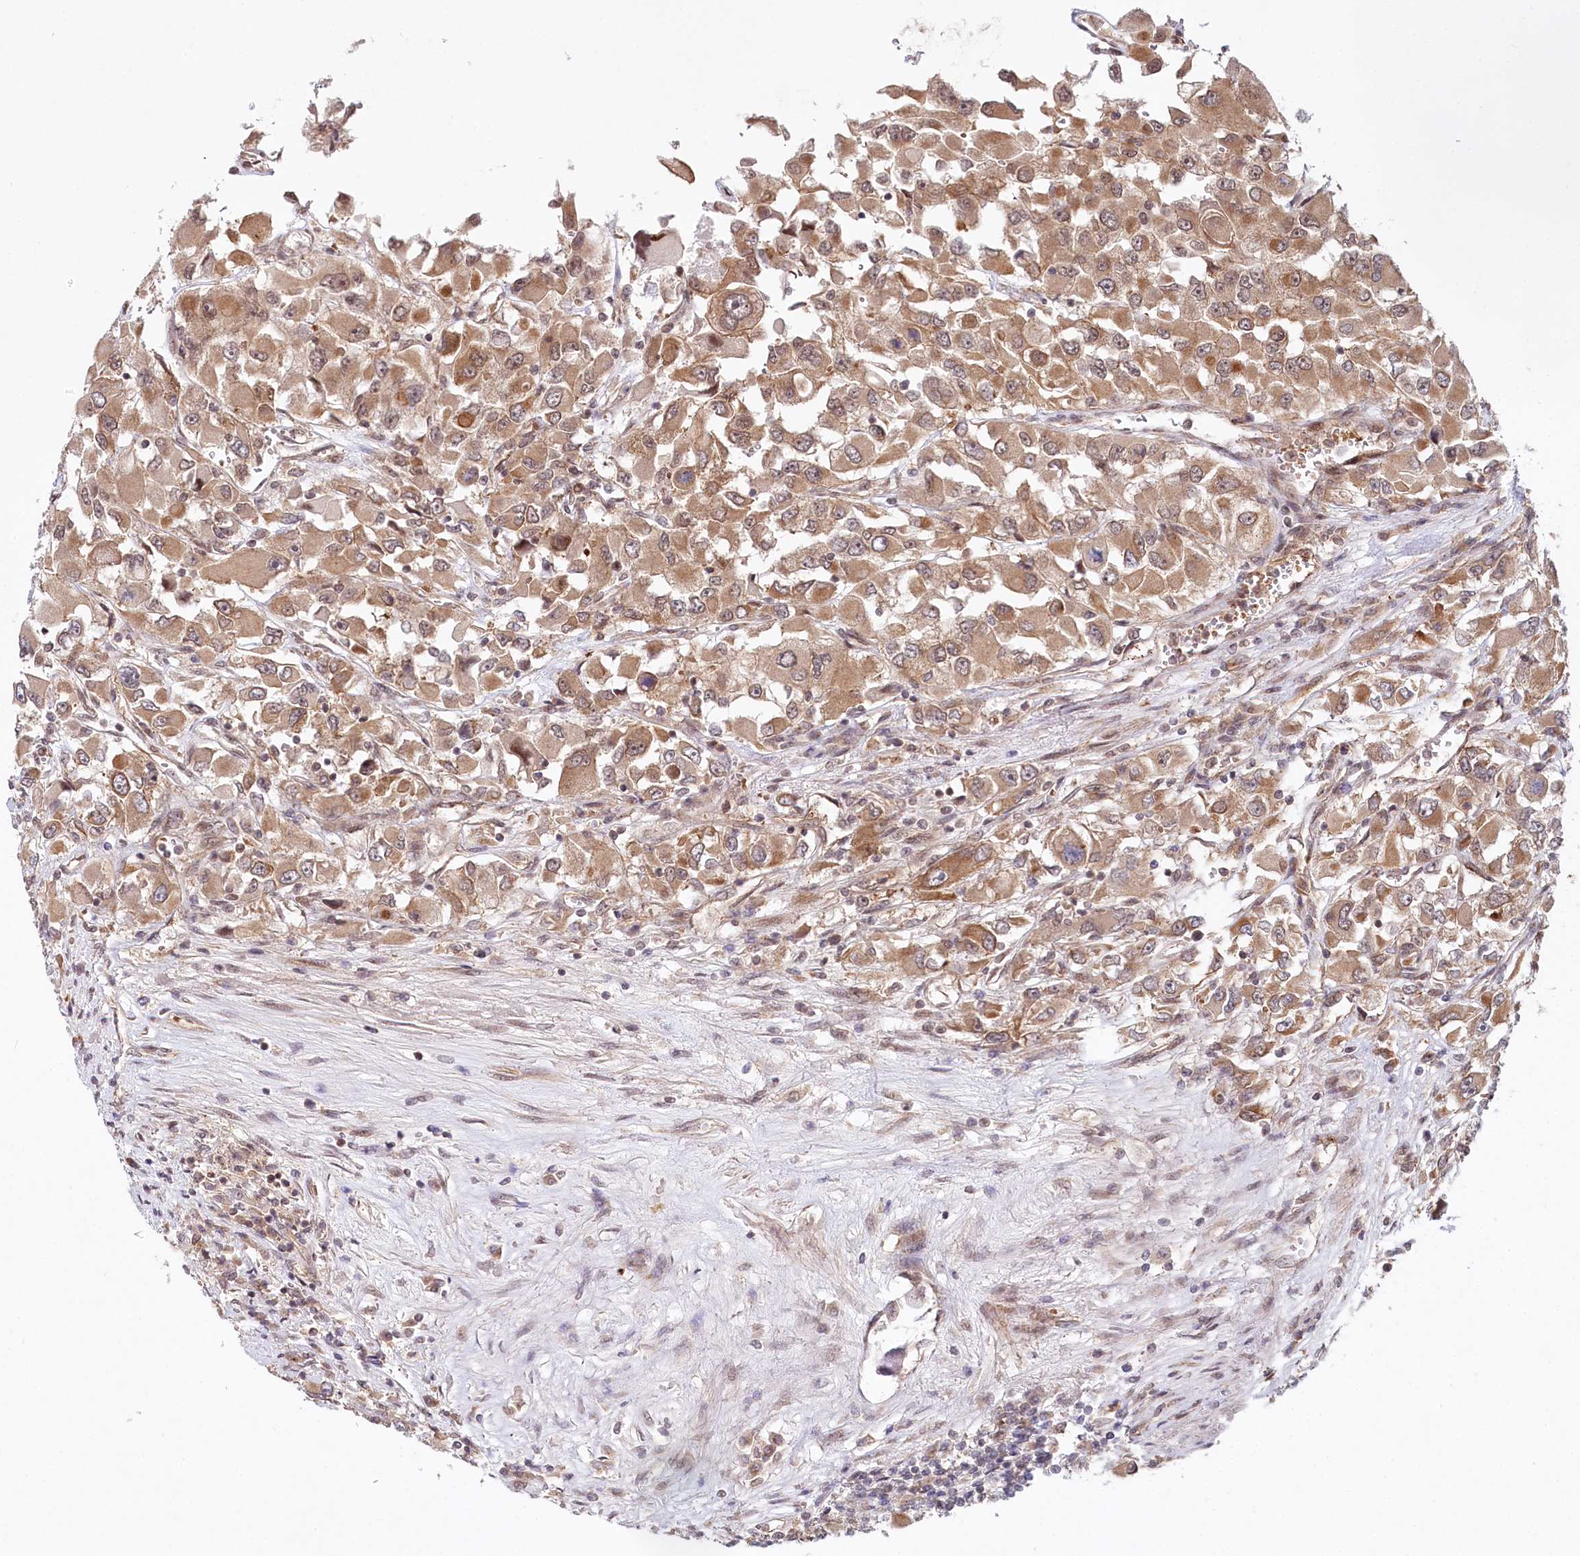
{"staining": {"intensity": "moderate", "quantity": ">75%", "location": "cytoplasmic/membranous"}, "tissue": "renal cancer", "cell_type": "Tumor cells", "image_type": "cancer", "snomed": [{"axis": "morphology", "description": "Adenocarcinoma, NOS"}, {"axis": "topography", "description": "Kidney"}], "caption": "Immunohistochemical staining of renal cancer exhibits moderate cytoplasmic/membranous protein expression in approximately >75% of tumor cells. The staining was performed using DAB to visualize the protein expression in brown, while the nuclei were stained in blue with hematoxylin (Magnification: 20x).", "gene": "CCDC65", "patient": {"sex": "female", "age": 52}}